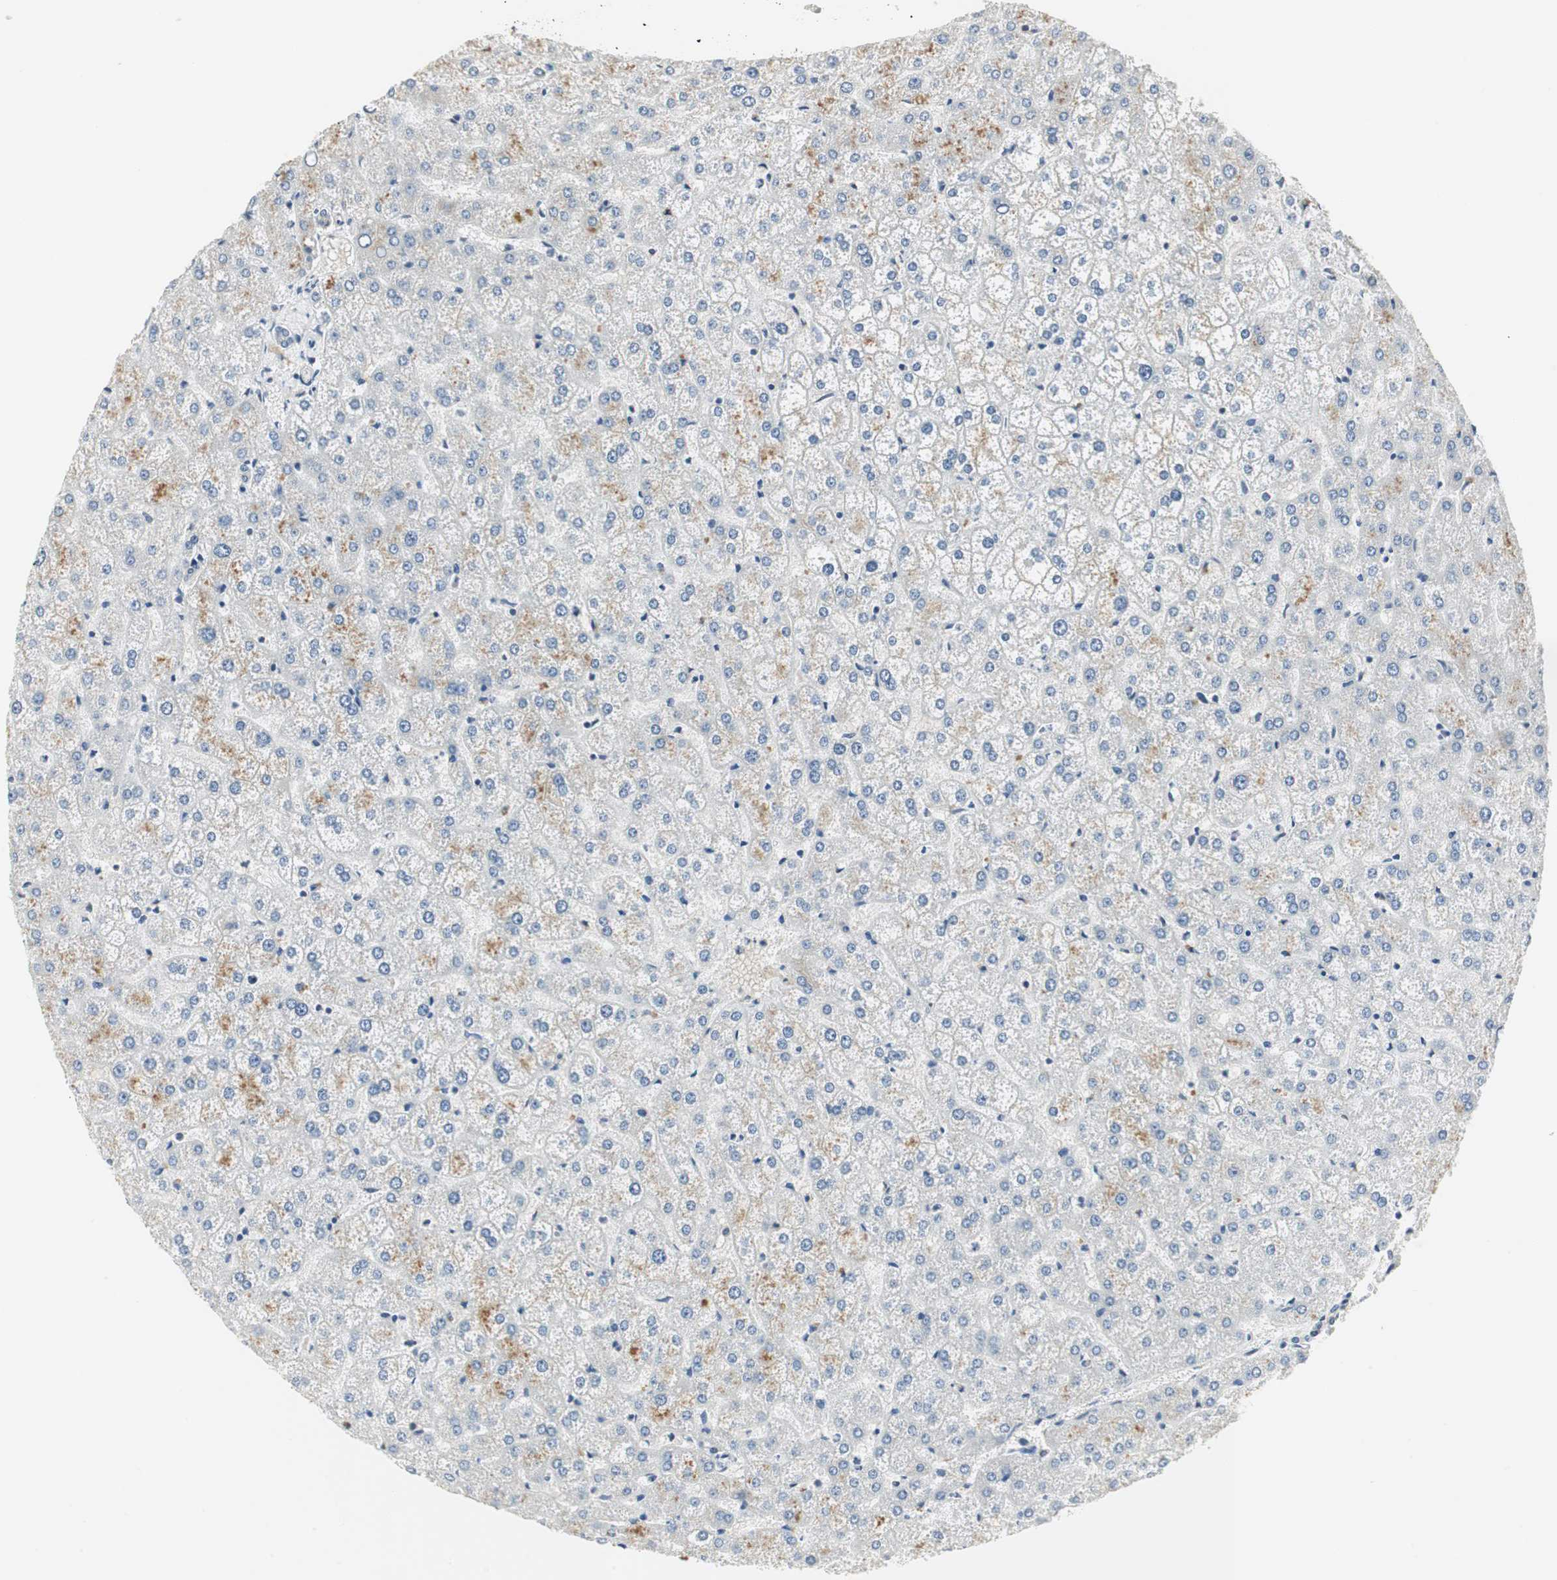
{"staining": {"intensity": "negative", "quantity": "none", "location": "none"}, "tissue": "liver", "cell_type": "Cholangiocytes", "image_type": "normal", "snomed": [{"axis": "morphology", "description": "Normal tissue, NOS"}, {"axis": "topography", "description": "Liver"}], "caption": "The micrograph displays no staining of cholangiocytes in unremarkable liver.", "gene": "CCT5", "patient": {"sex": "female", "age": 32}}